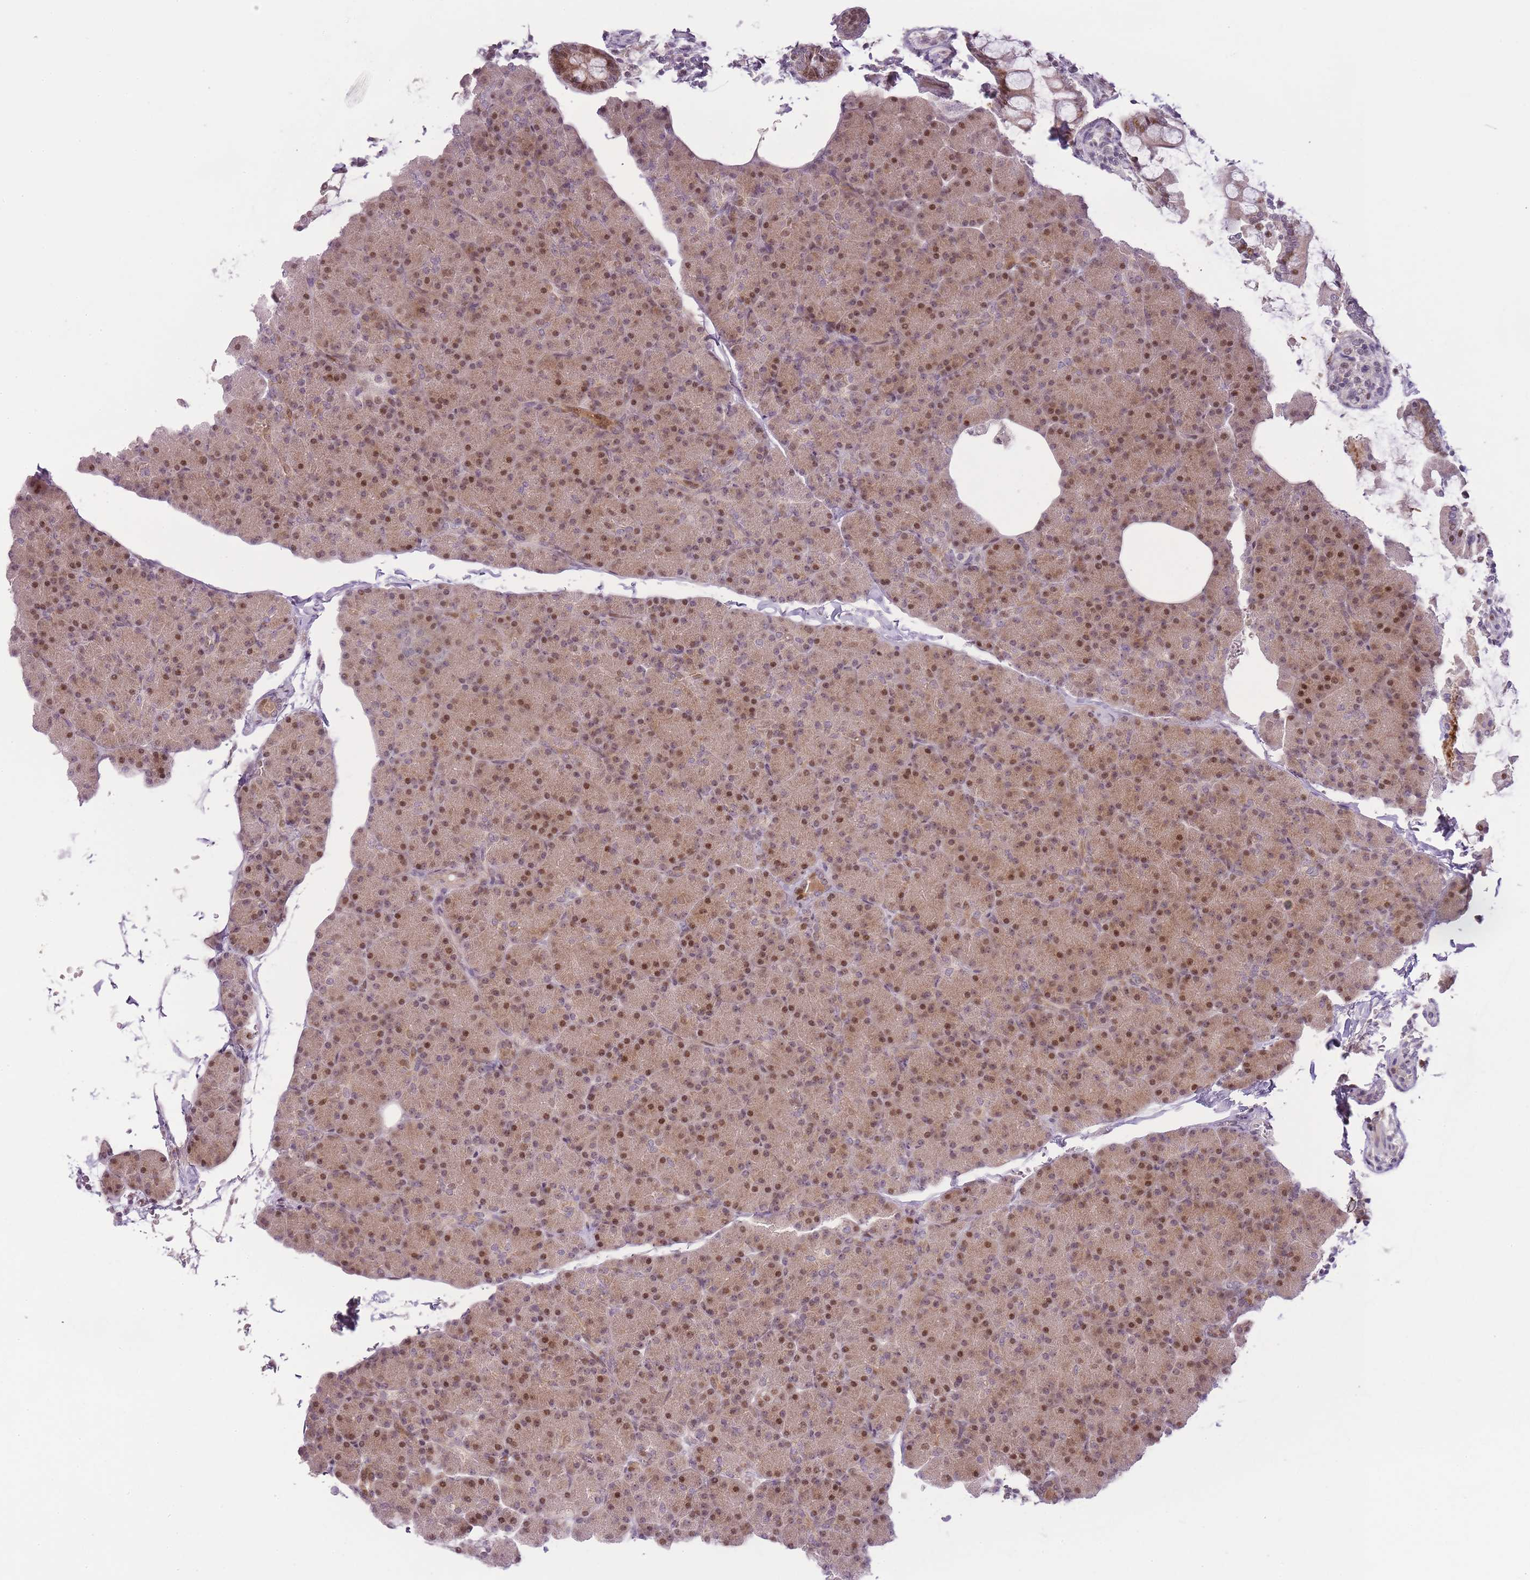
{"staining": {"intensity": "moderate", "quantity": ">75%", "location": "cytoplasmic/membranous,nuclear"}, "tissue": "pancreas", "cell_type": "Exocrine glandular cells", "image_type": "normal", "snomed": [{"axis": "morphology", "description": "Normal tissue, NOS"}, {"axis": "topography", "description": "Pancreas"}], "caption": "Exocrine glandular cells demonstrate medium levels of moderate cytoplasmic/membranous,nuclear expression in approximately >75% of cells in unremarkable pancreas.", "gene": "OGG1", "patient": {"sex": "female", "age": 43}}